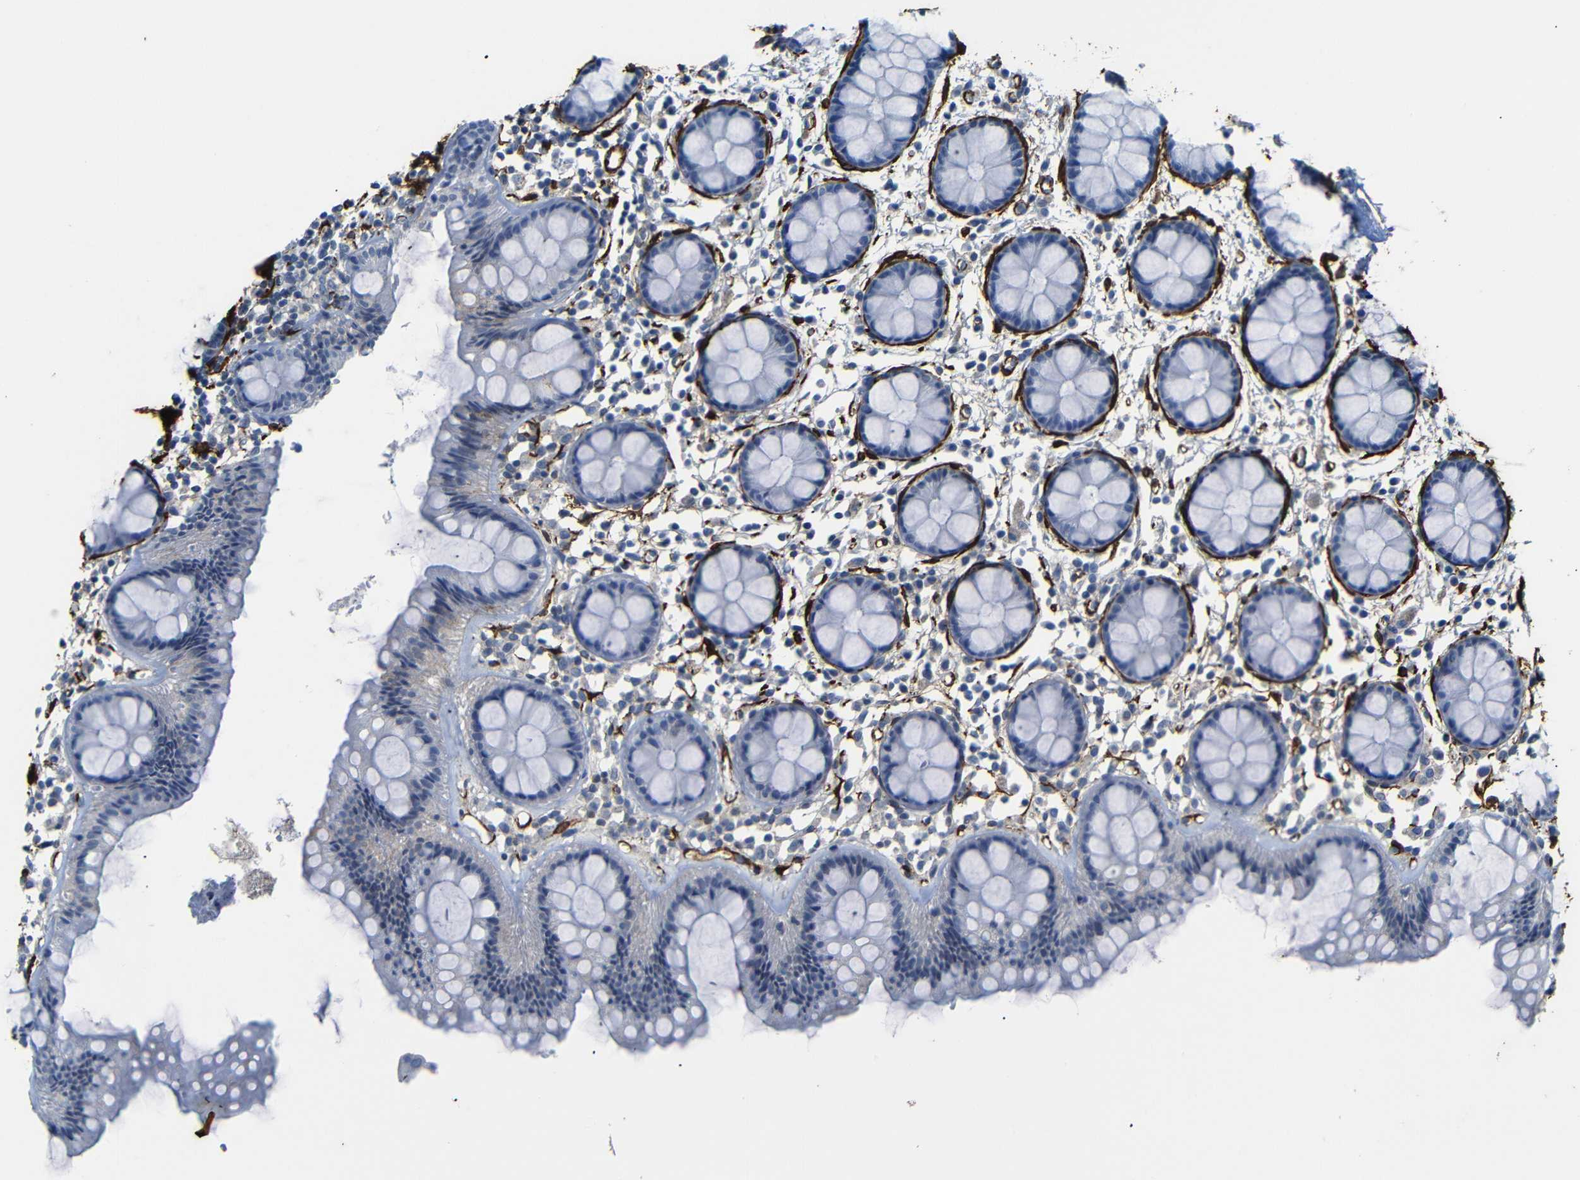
{"staining": {"intensity": "negative", "quantity": "none", "location": "none"}, "tissue": "rectum", "cell_type": "Glandular cells", "image_type": "normal", "snomed": [{"axis": "morphology", "description": "Normal tissue, NOS"}, {"axis": "topography", "description": "Rectum"}], "caption": "Immunohistochemistry histopathology image of unremarkable rectum stained for a protein (brown), which demonstrates no positivity in glandular cells.", "gene": "ACTA2", "patient": {"sex": "female", "age": 66}}